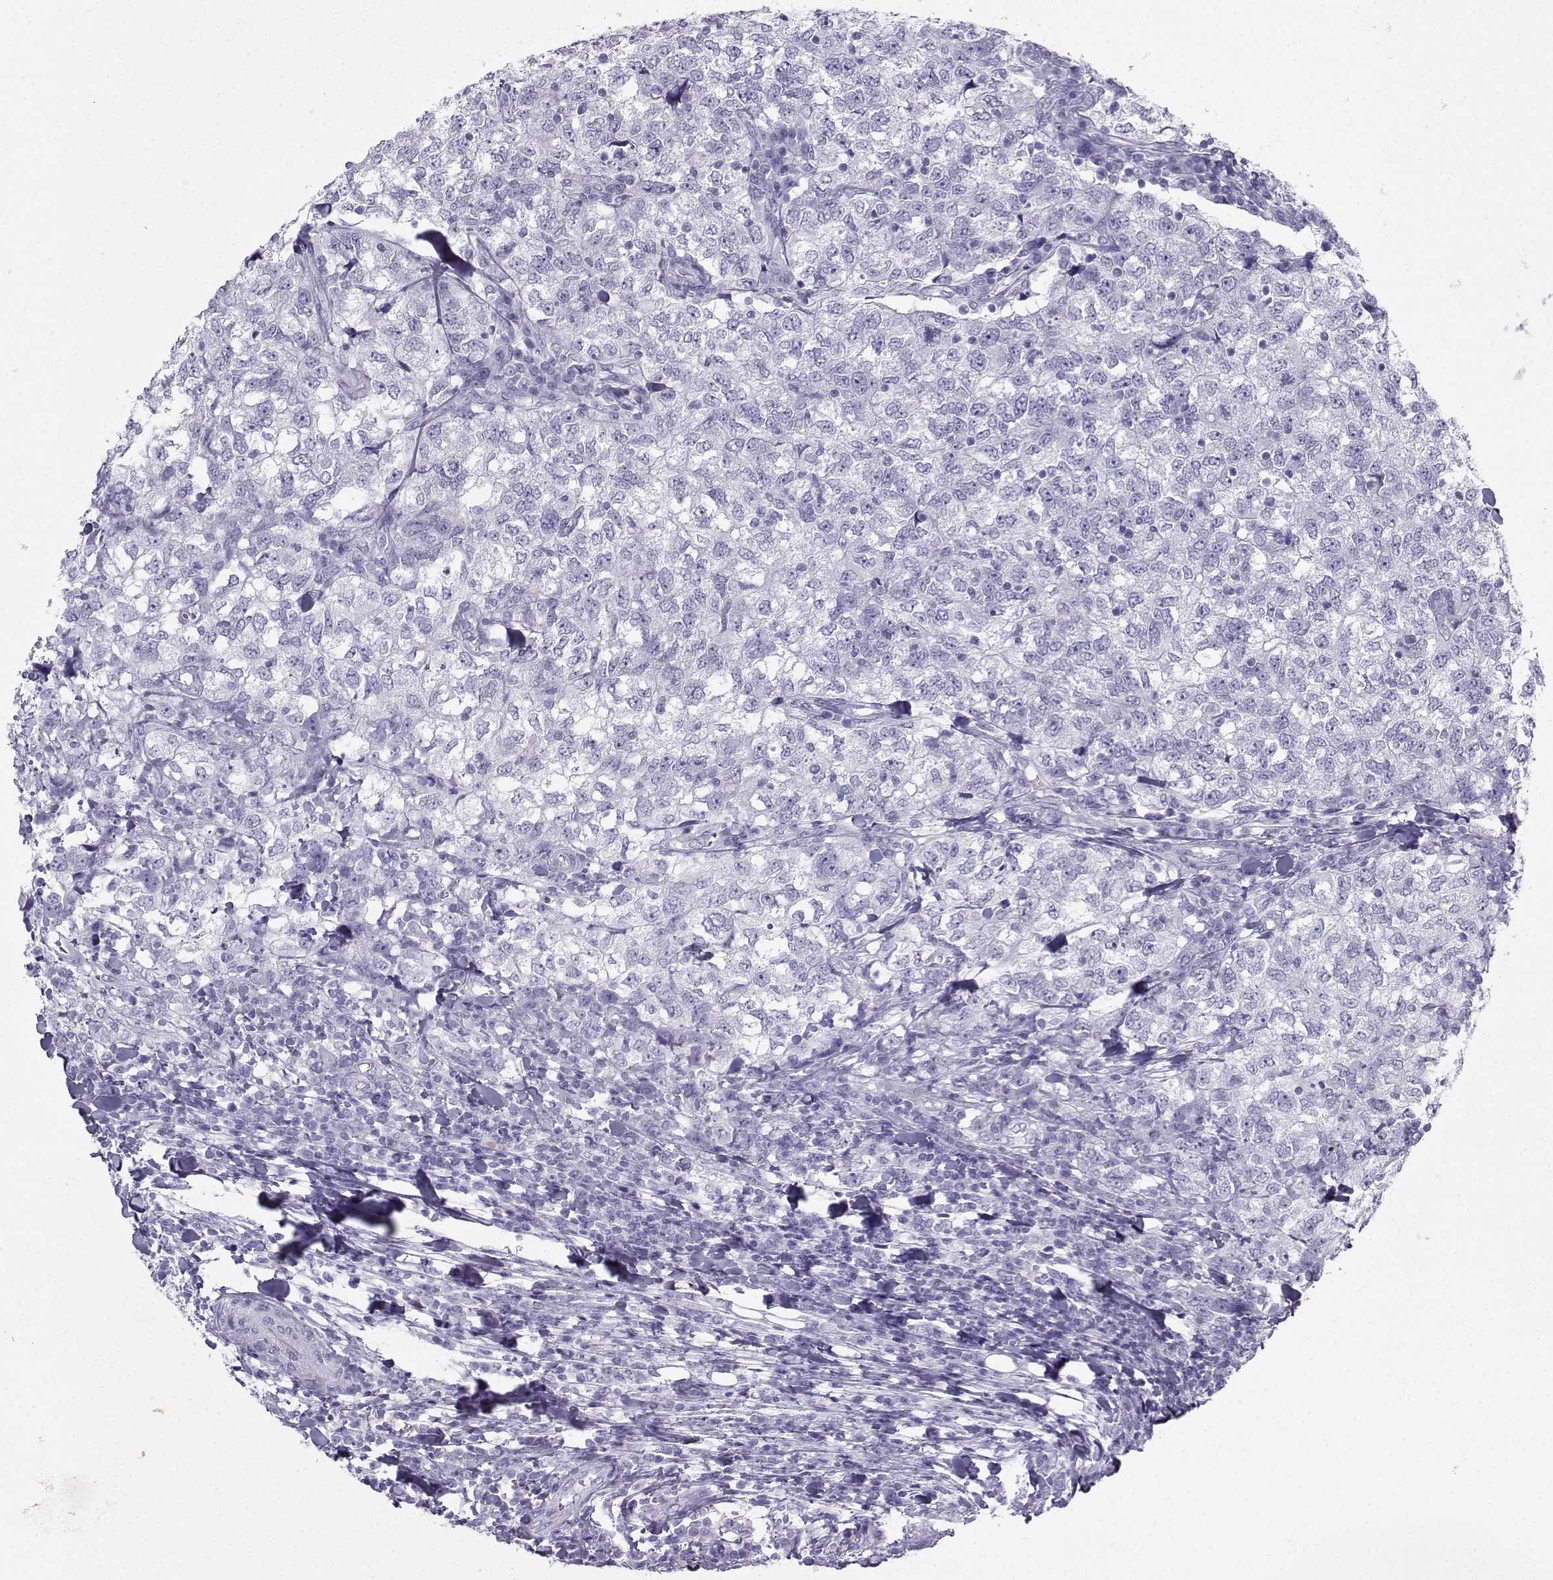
{"staining": {"intensity": "negative", "quantity": "none", "location": "none"}, "tissue": "breast cancer", "cell_type": "Tumor cells", "image_type": "cancer", "snomed": [{"axis": "morphology", "description": "Duct carcinoma"}, {"axis": "topography", "description": "Breast"}], "caption": "This is an immunohistochemistry (IHC) photomicrograph of human breast cancer. There is no expression in tumor cells.", "gene": "IQCD", "patient": {"sex": "female", "age": 30}}